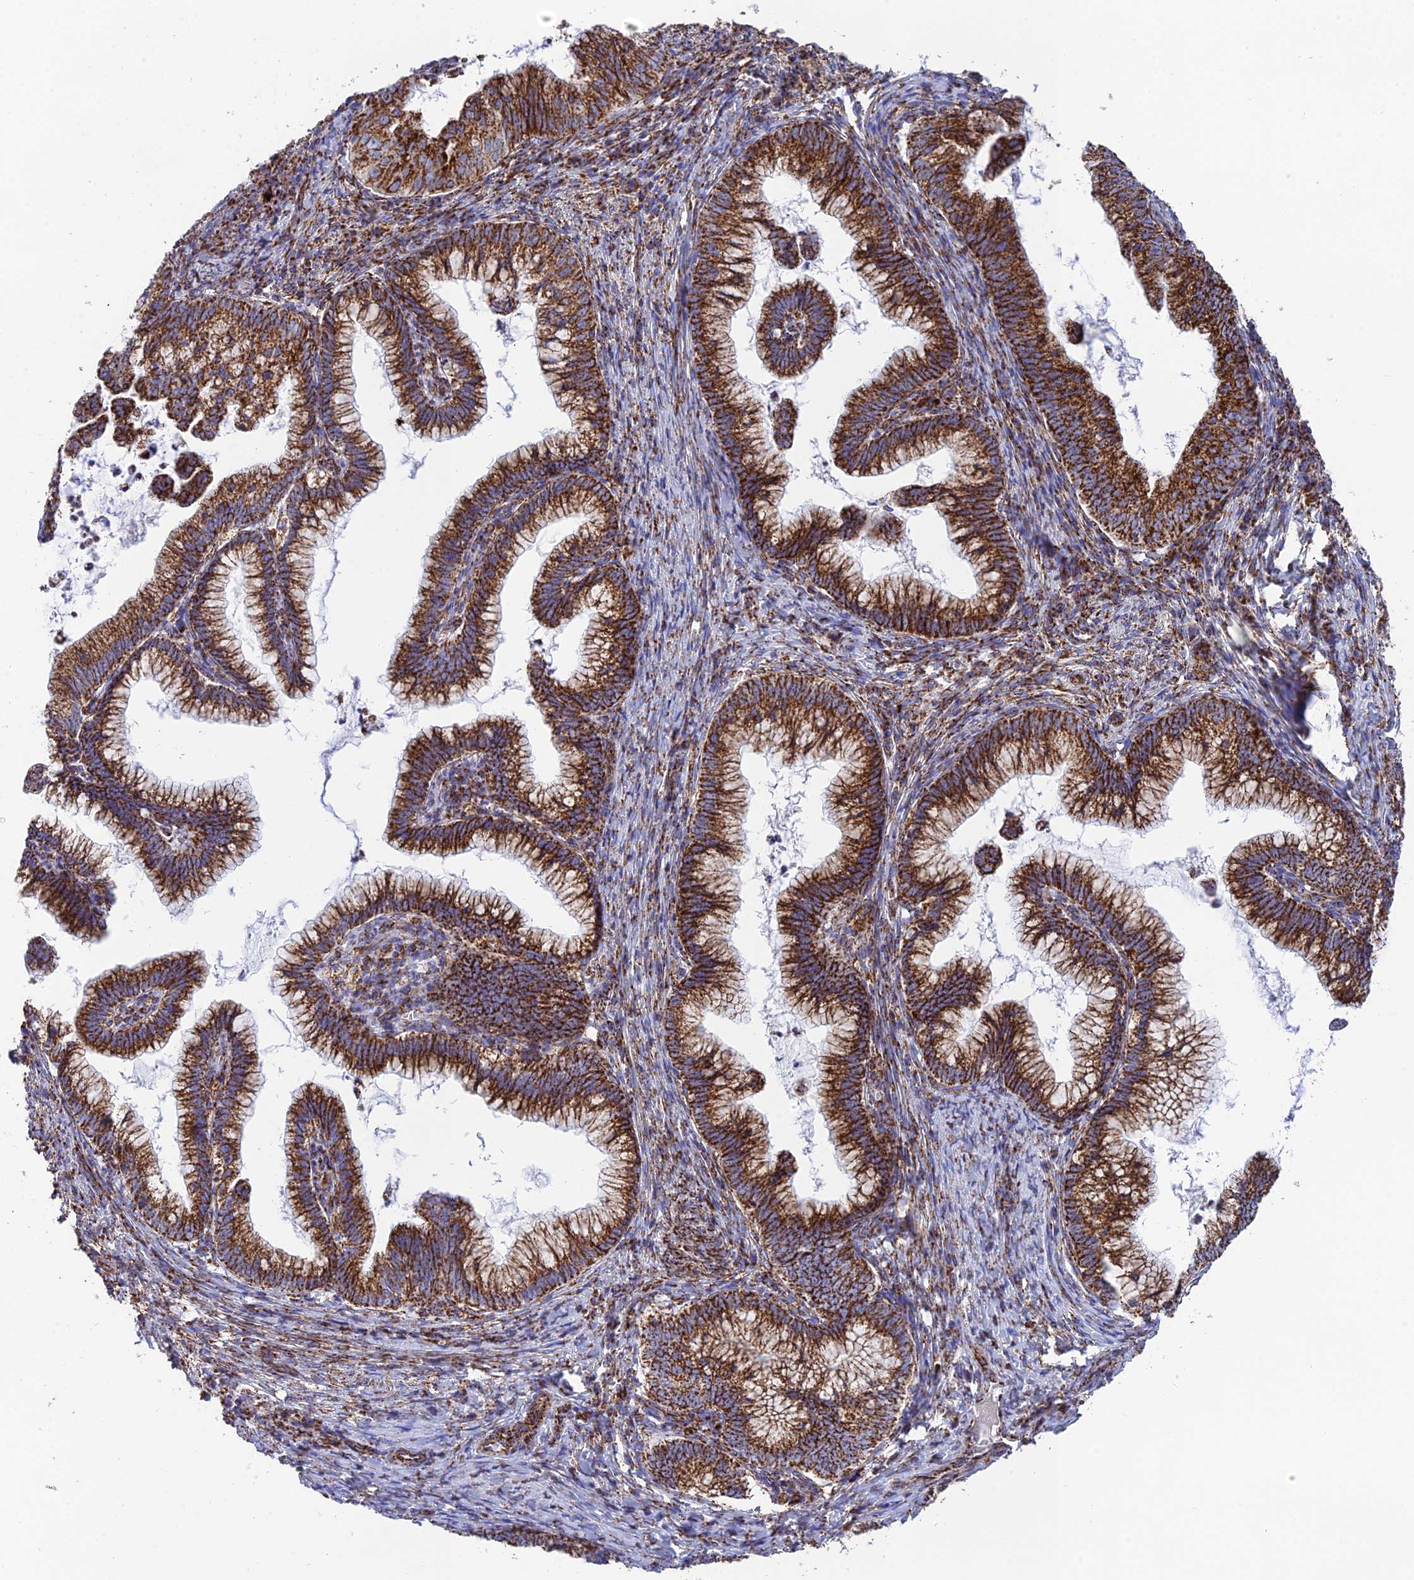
{"staining": {"intensity": "strong", "quantity": ">75%", "location": "cytoplasmic/membranous"}, "tissue": "cervical cancer", "cell_type": "Tumor cells", "image_type": "cancer", "snomed": [{"axis": "morphology", "description": "Adenocarcinoma, NOS"}, {"axis": "topography", "description": "Cervix"}], "caption": "DAB (3,3'-diaminobenzidine) immunohistochemical staining of cervical cancer (adenocarcinoma) reveals strong cytoplasmic/membranous protein positivity in about >75% of tumor cells.", "gene": "CHCHD3", "patient": {"sex": "female", "age": 36}}